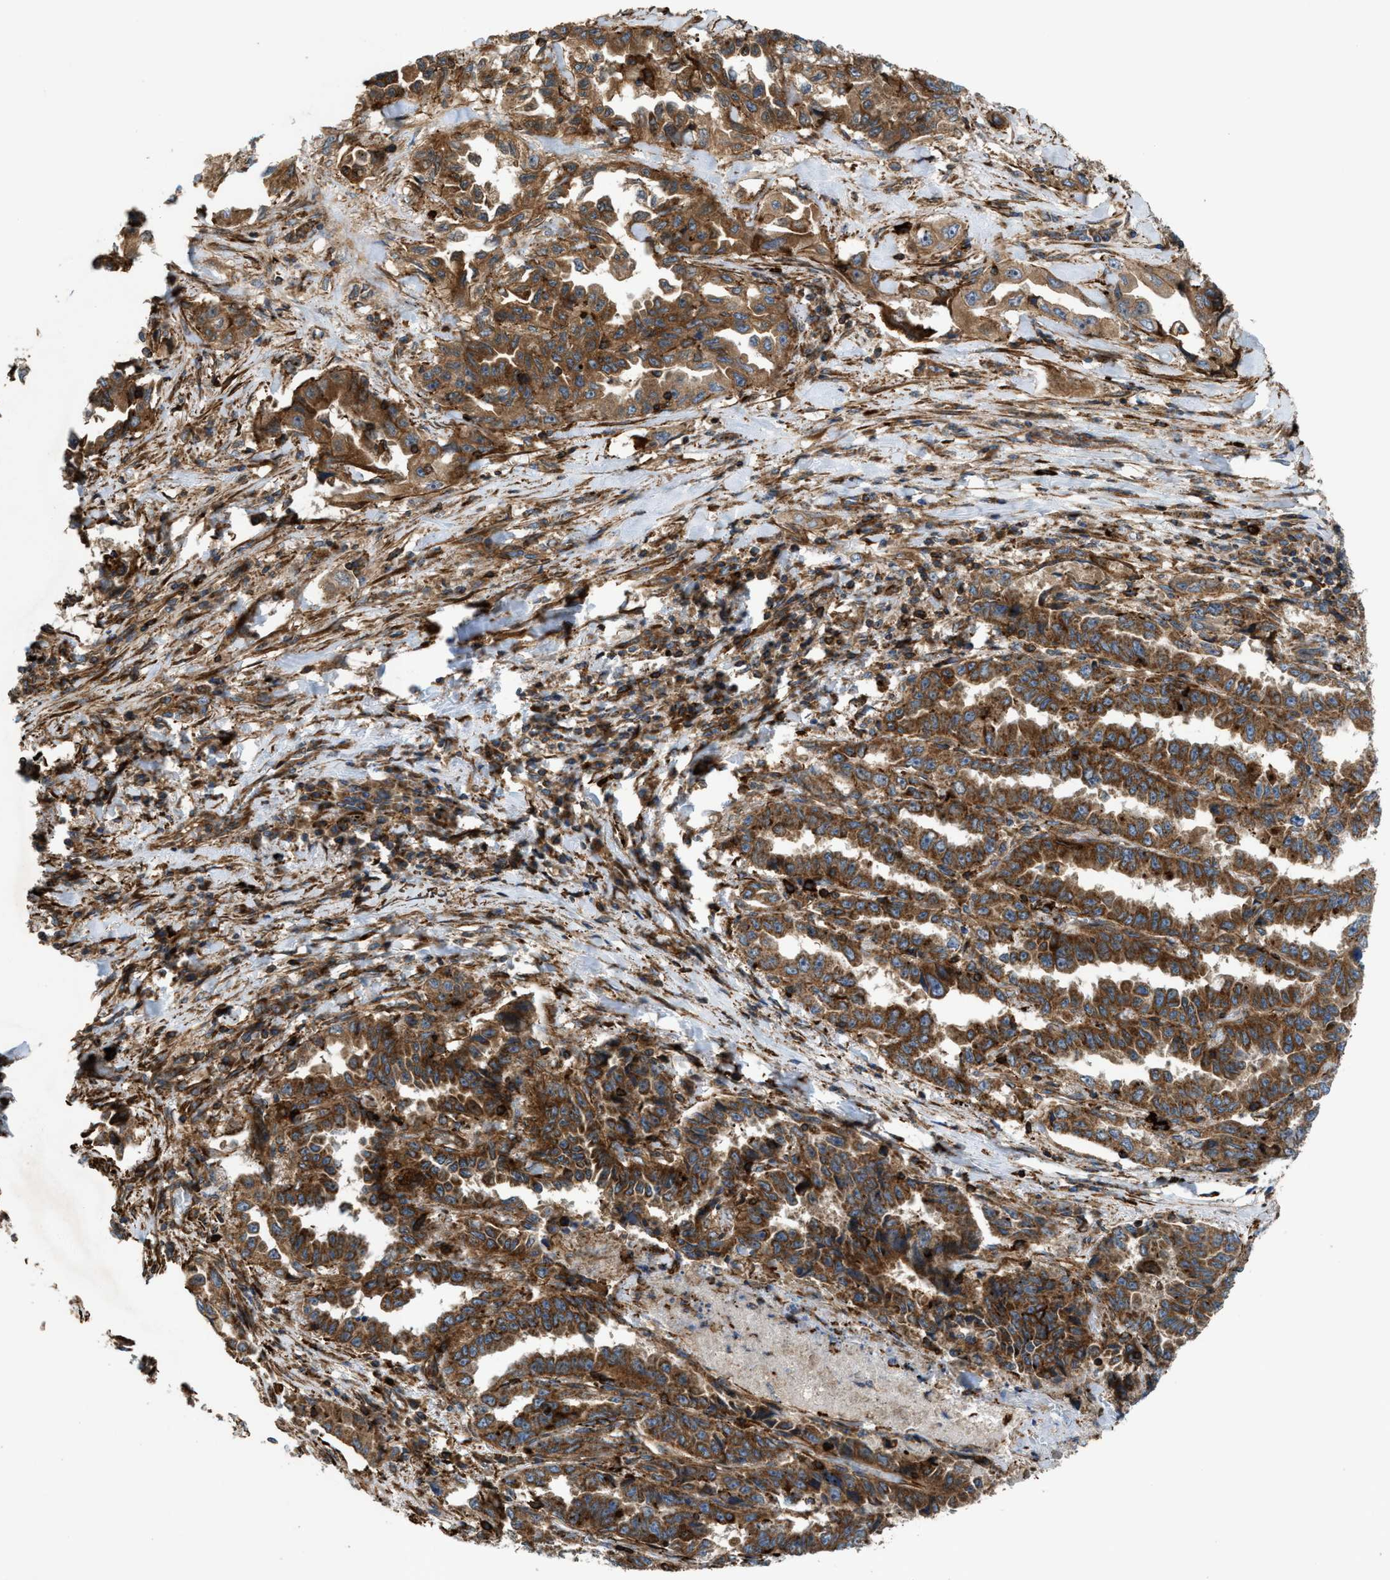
{"staining": {"intensity": "moderate", "quantity": ">75%", "location": "cytoplasmic/membranous"}, "tissue": "lung cancer", "cell_type": "Tumor cells", "image_type": "cancer", "snomed": [{"axis": "morphology", "description": "Adenocarcinoma, NOS"}, {"axis": "topography", "description": "Lung"}], "caption": "Protein staining of lung cancer (adenocarcinoma) tissue shows moderate cytoplasmic/membranous positivity in approximately >75% of tumor cells.", "gene": "EGLN1", "patient": {"sex": "female", "age": 51}}